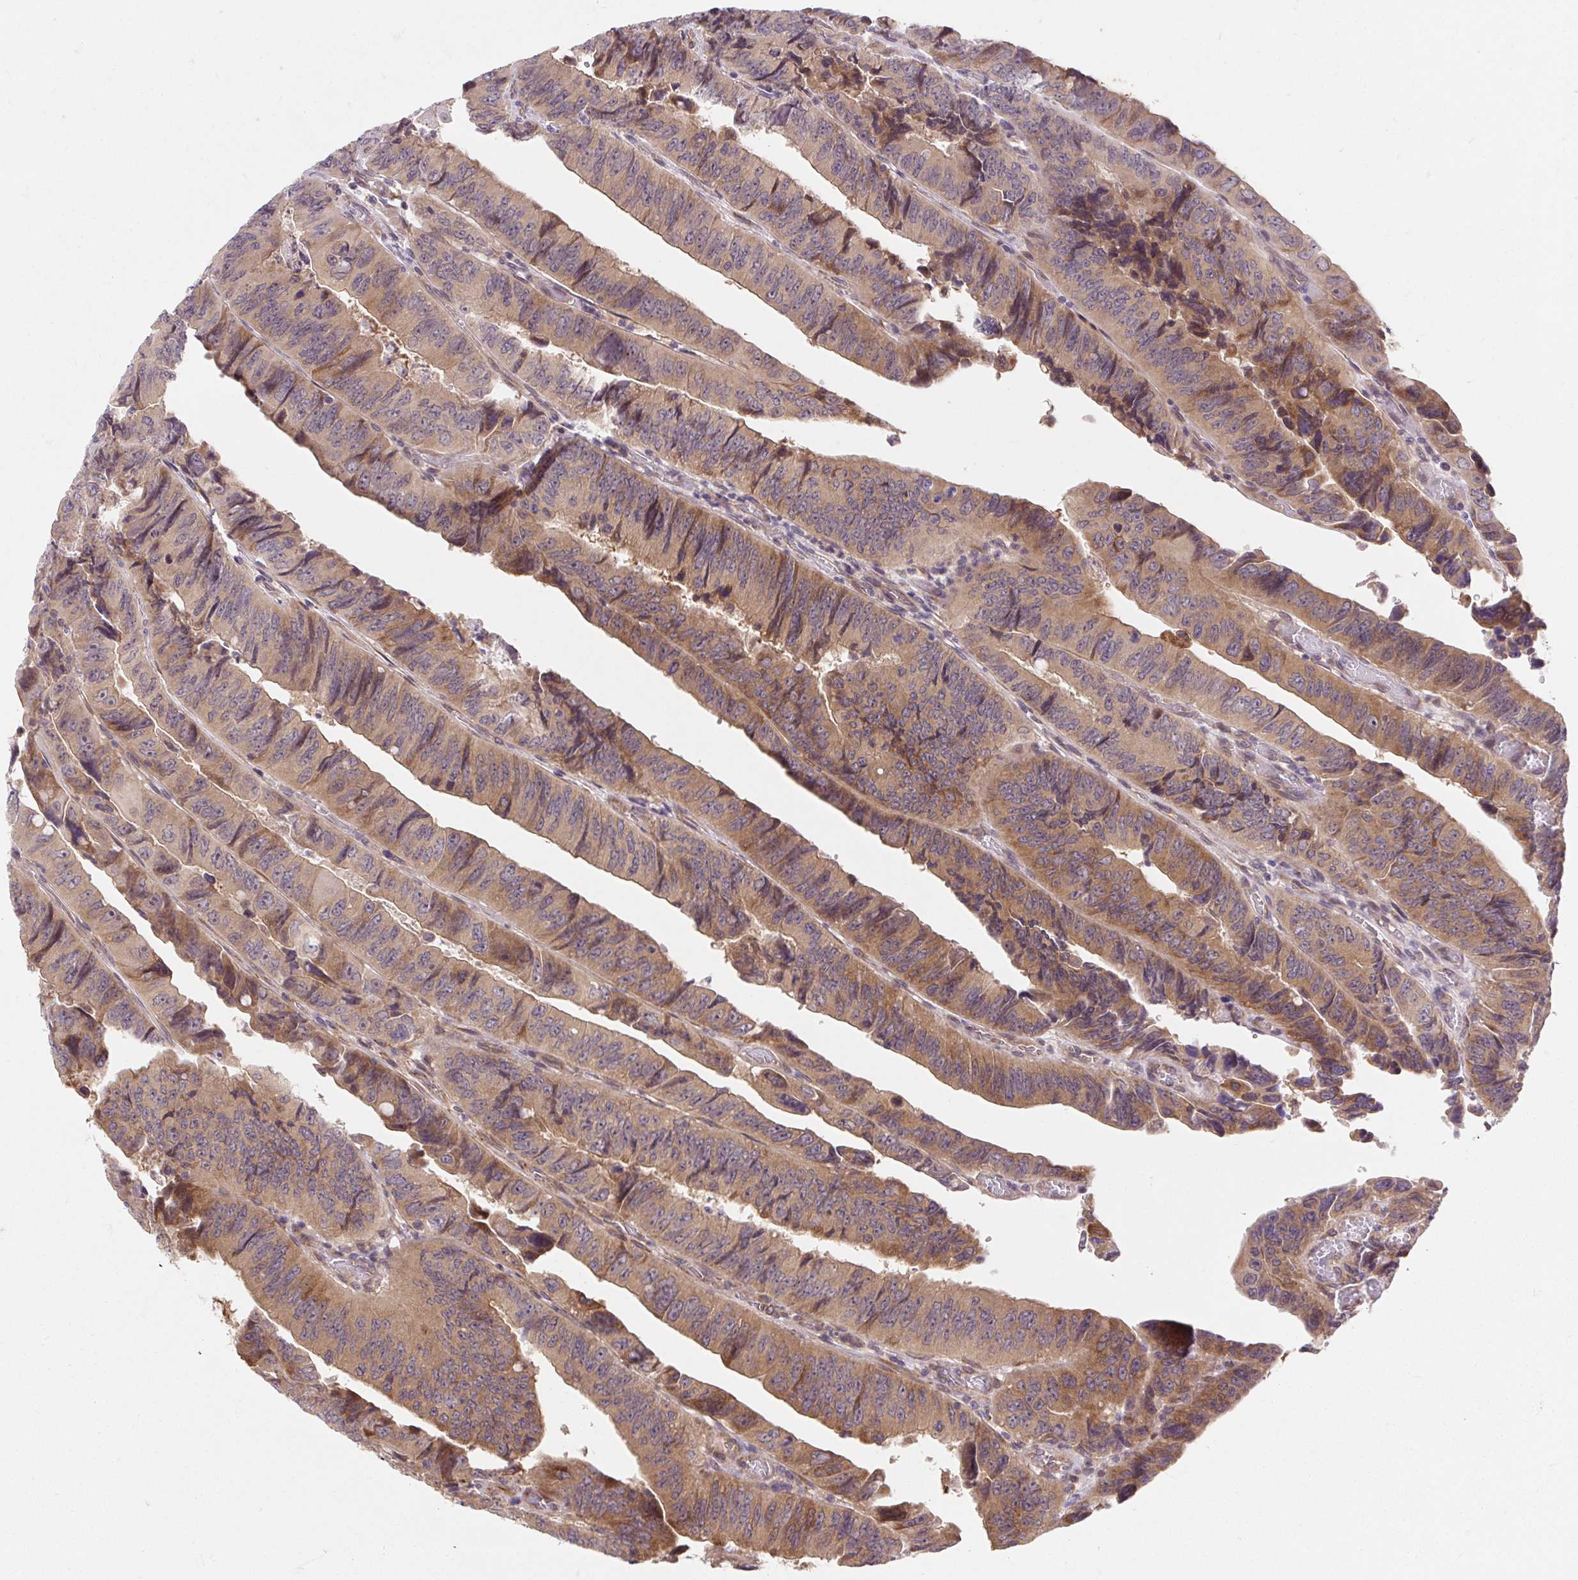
{"staining": {"intensity": "moderate", "quantity": ">75%", "location": "cytoplasmic/membranous"}, "tissue": "colorectal cancer", "cell_type": "Tumor cells", "image_type": "cancer", "snomed": [{"axis": "morphology", "description": "Adenocarcinoma, NOS"}, {"axis": "topography", "description": "Colon"}], "caption": "Moderate cytoplasmic/membranous staining for a protein is appreciated in about >75% of tumor cells of adenocarcinoma (colorectal) using immunohistochemistry.", "gene": "LYPD5", "patient": {"sex": "female", "age": 84}}